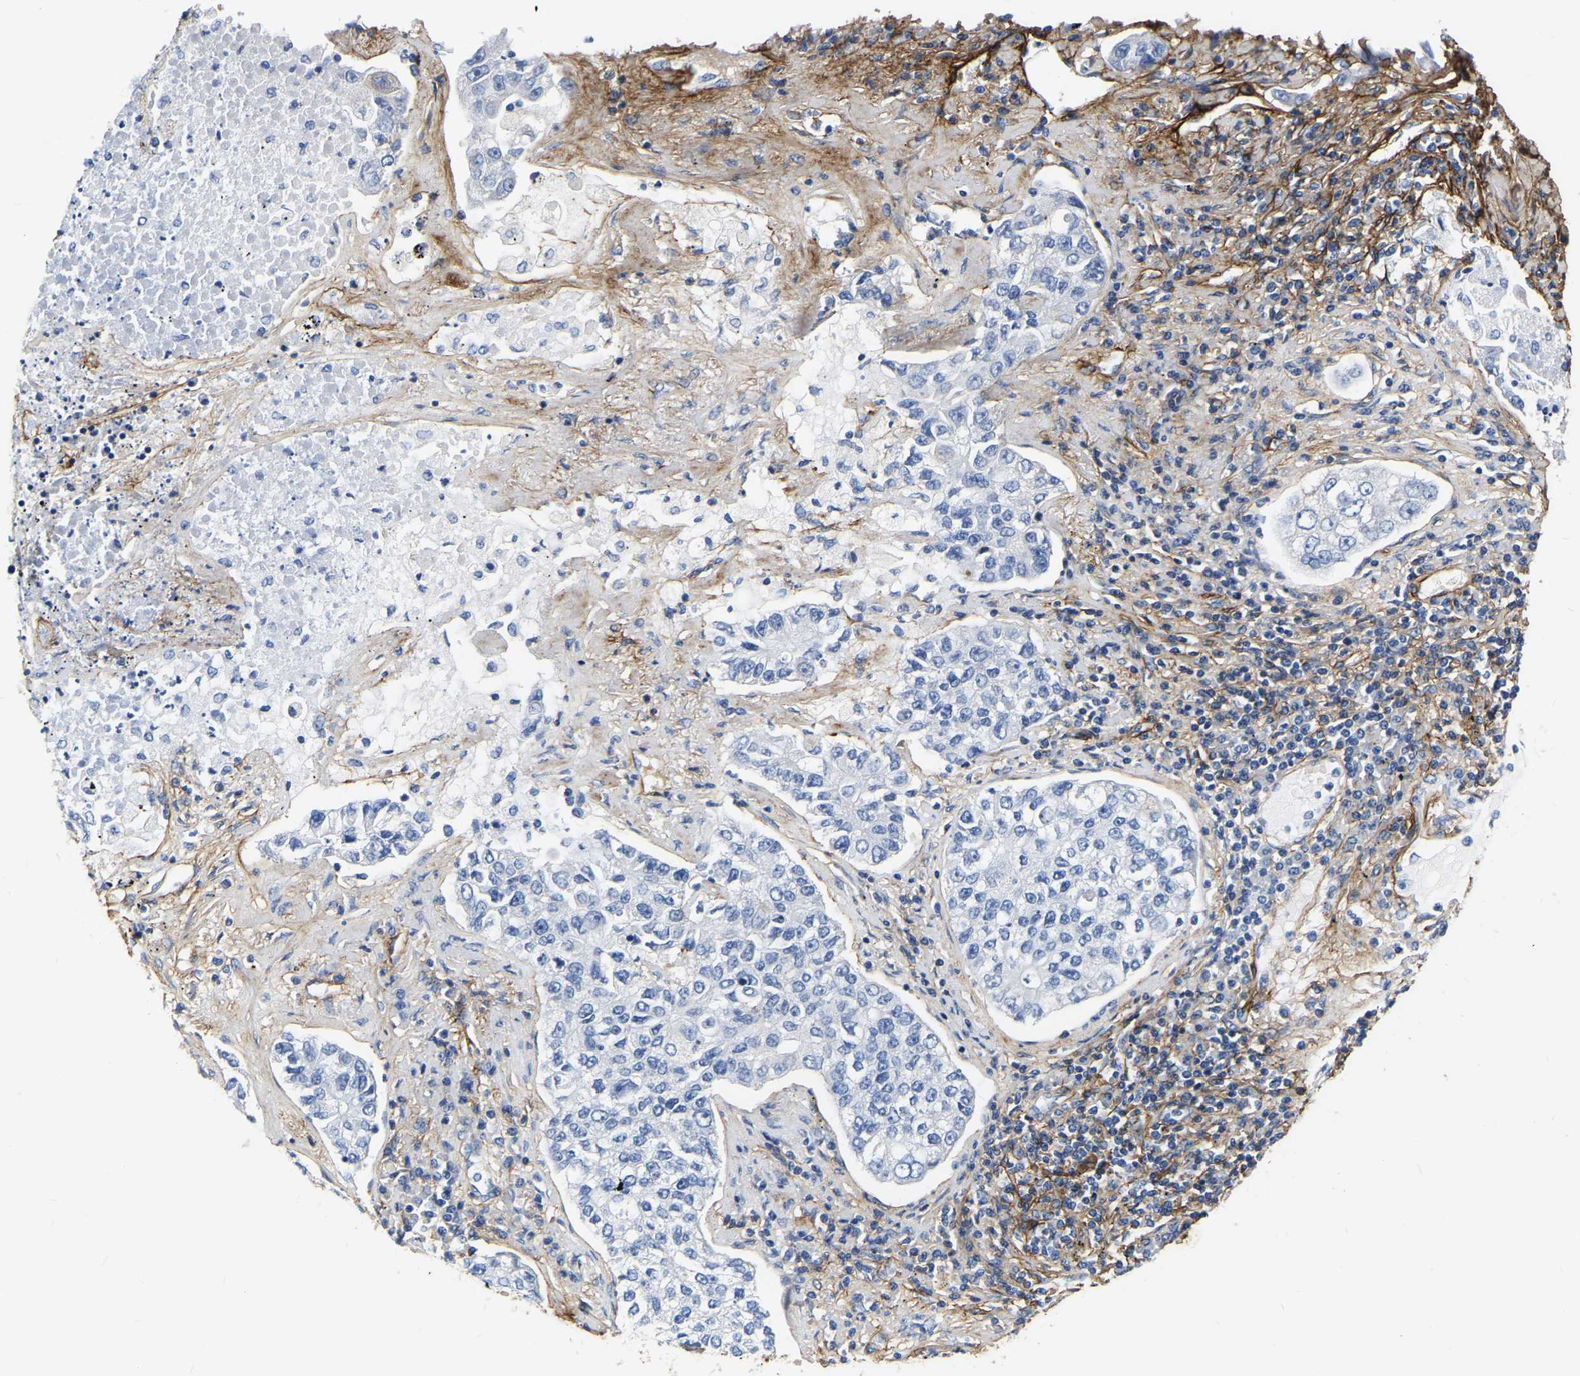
{"staining": {"intensity": "negative", "quantity": "none", "location": "none"}, "tissue": "lung cancer", "cell_type": "Tumor cells", "image_type": "cancer", "snomed": [{"axis": "morphology", "description": "Adenocarcinoma, NOS"}, {"axis": "topography", "description": "Lung"}], "caption": "Lung cancer was stained to show a protein in brown. There is no significant expression in tumor cells.", "gene": "COL6A1", "patient": {"sex": "male", "age": 49}}